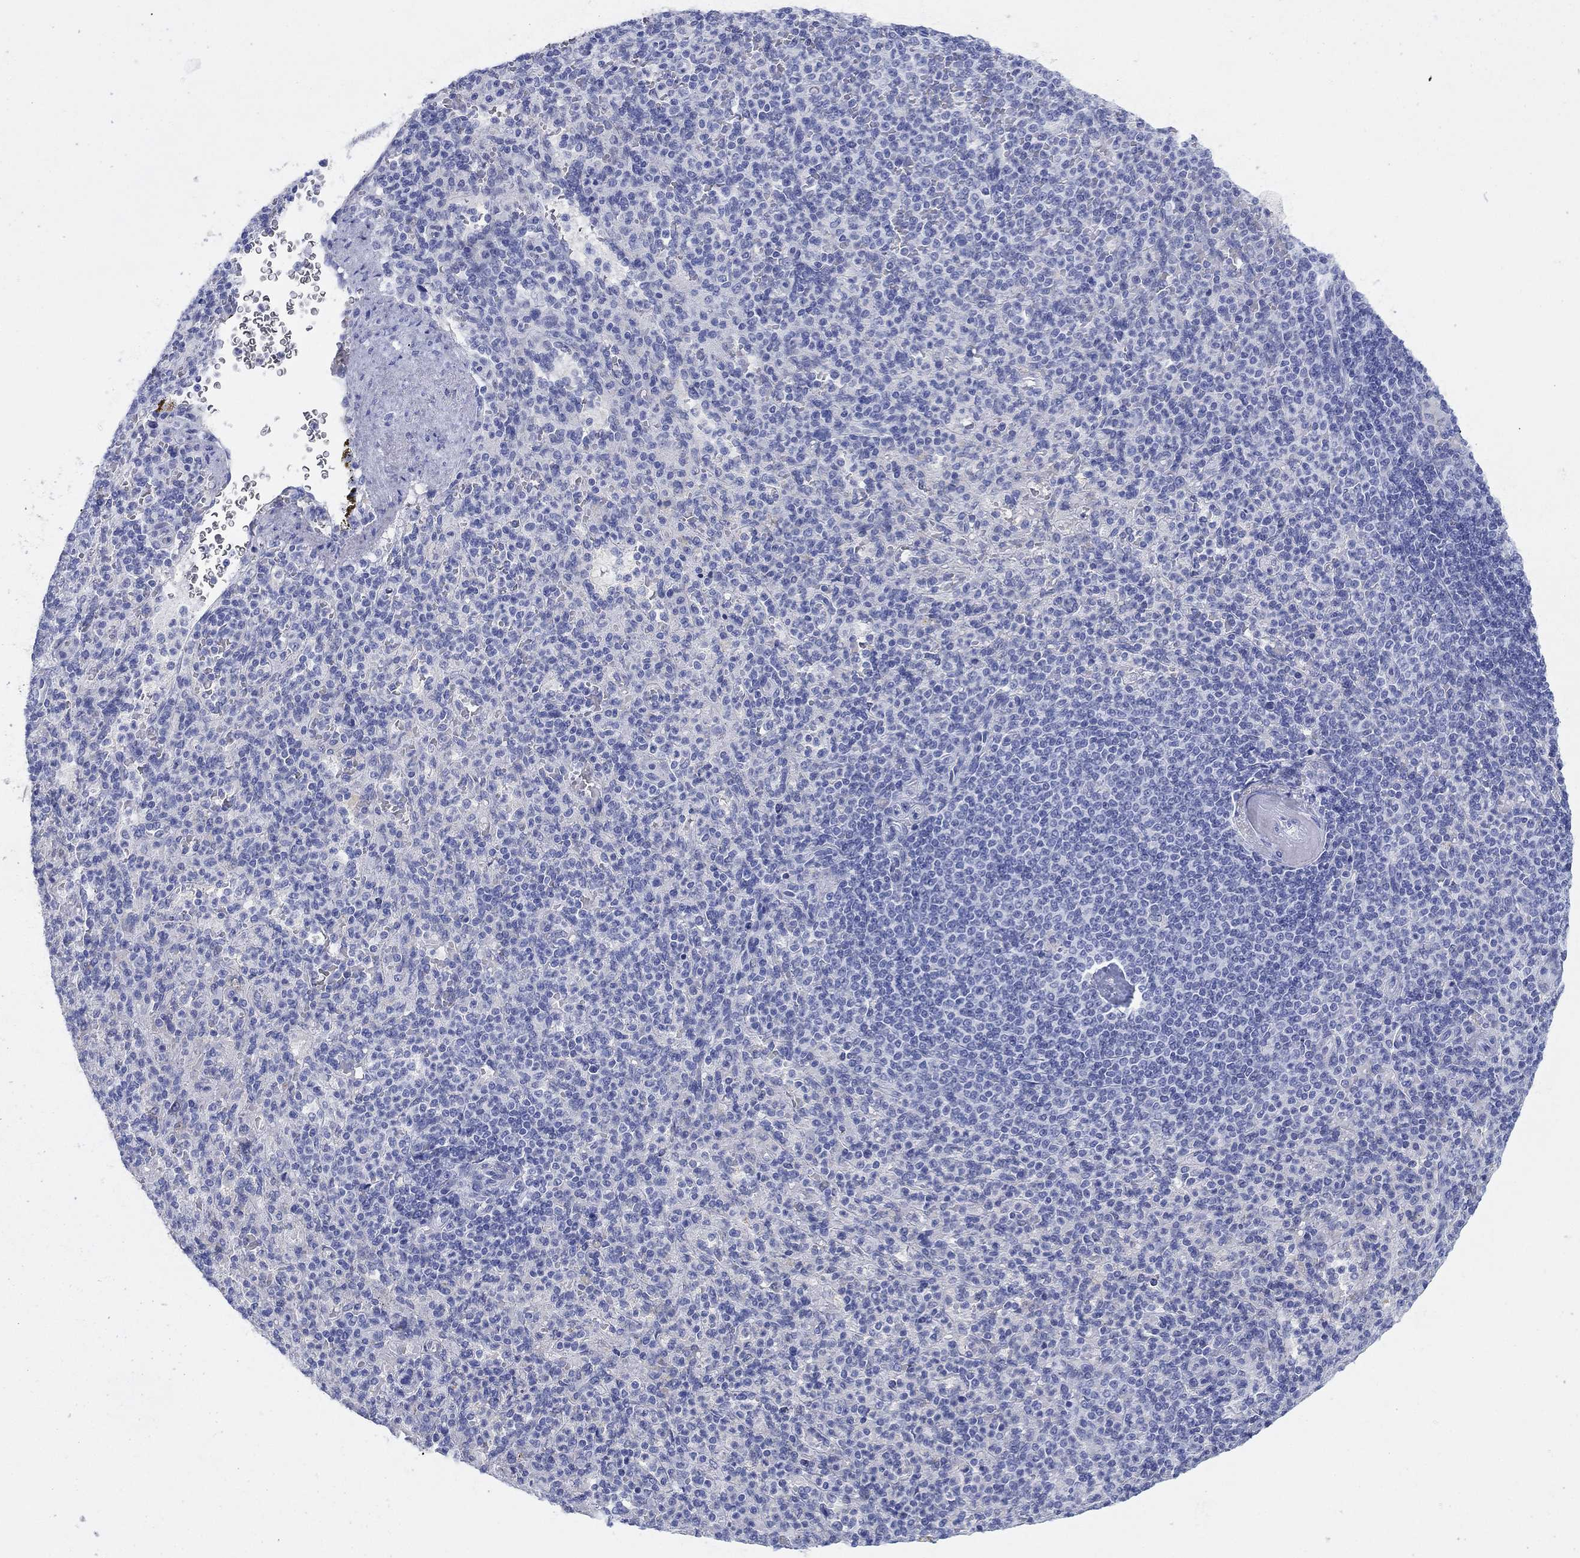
{"staining": {"intensity": "negative", "quantity": "none", "location": "none"}, "tissue": "spleen", "cell_type": "Cells in red pulp", "image_type": "normal", "snomed": [{"axis": "morphology", "description": "Normal tissue, NOS"}, {"axis": "topography", "description": "Spleen"}], "caption": "Immunohistochemical staining of benign human spleen exhibits no significant positivity in cells in red pulp. Nuclei are stained in blue.", "gene": "ATP1B1", "patient": {"sex": "female", "age": 74}}